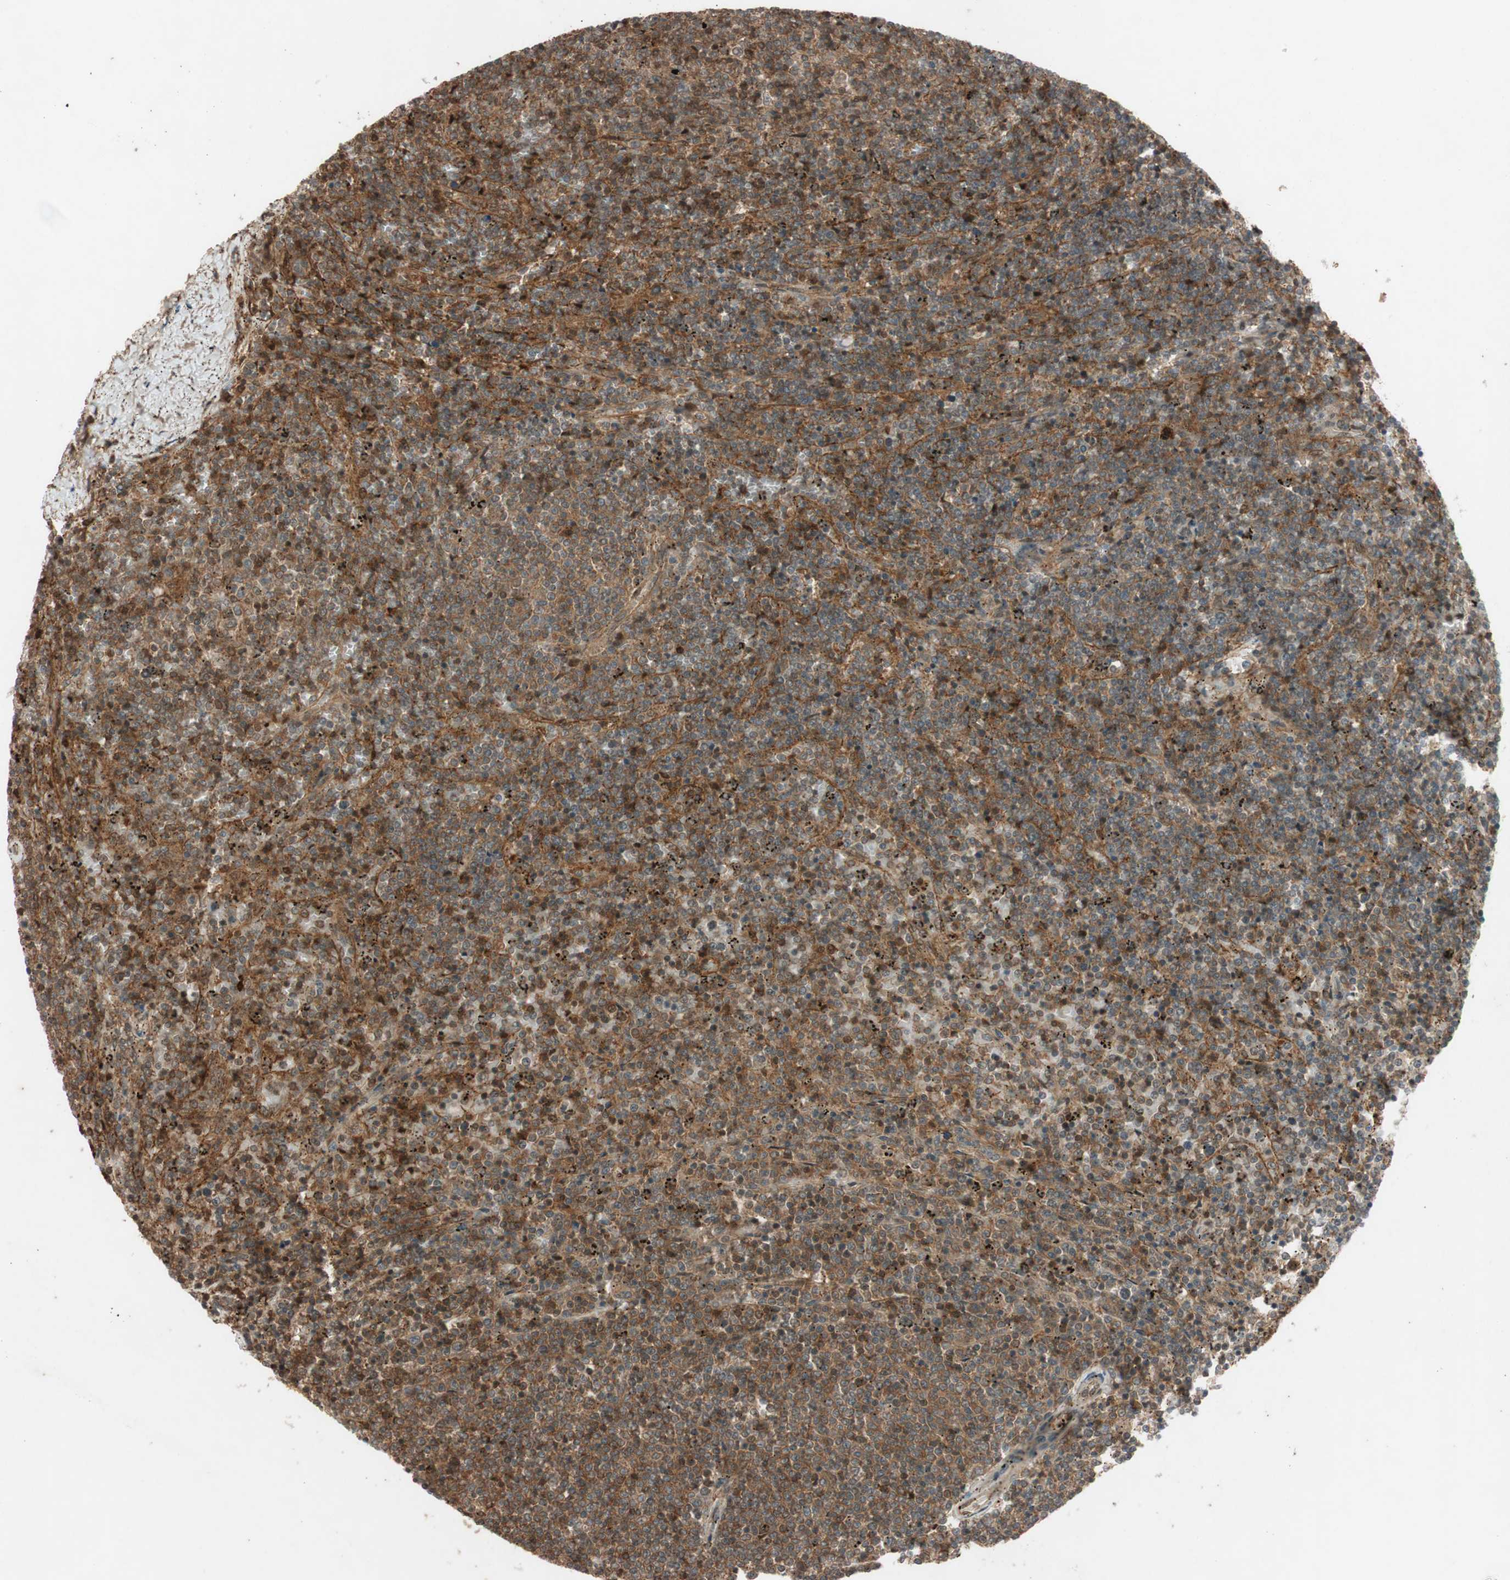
{"staining": {"intensity": "moderate", "quantity": ">75%", "location": "cytoplasmic/membranous,nuclear"}, "tissue": "lymphoma", "cell_type": "Tumor cells", "image_type": "cancer", "snomed": [{"axis": "morphology", "description": "Malignant lymphoma, non-Hodgkin's type, Low grade"}, {"axis": "topography", "description": "Spleen"}], "caption": "The image exhibits staining of lymphoma, revealing moderate cytoplasmic/membranous and nuclear protein positivity (brown color) within tumor cells.", "gene": "EPHA8", "patient": {"sex": "female", "age": 50}}